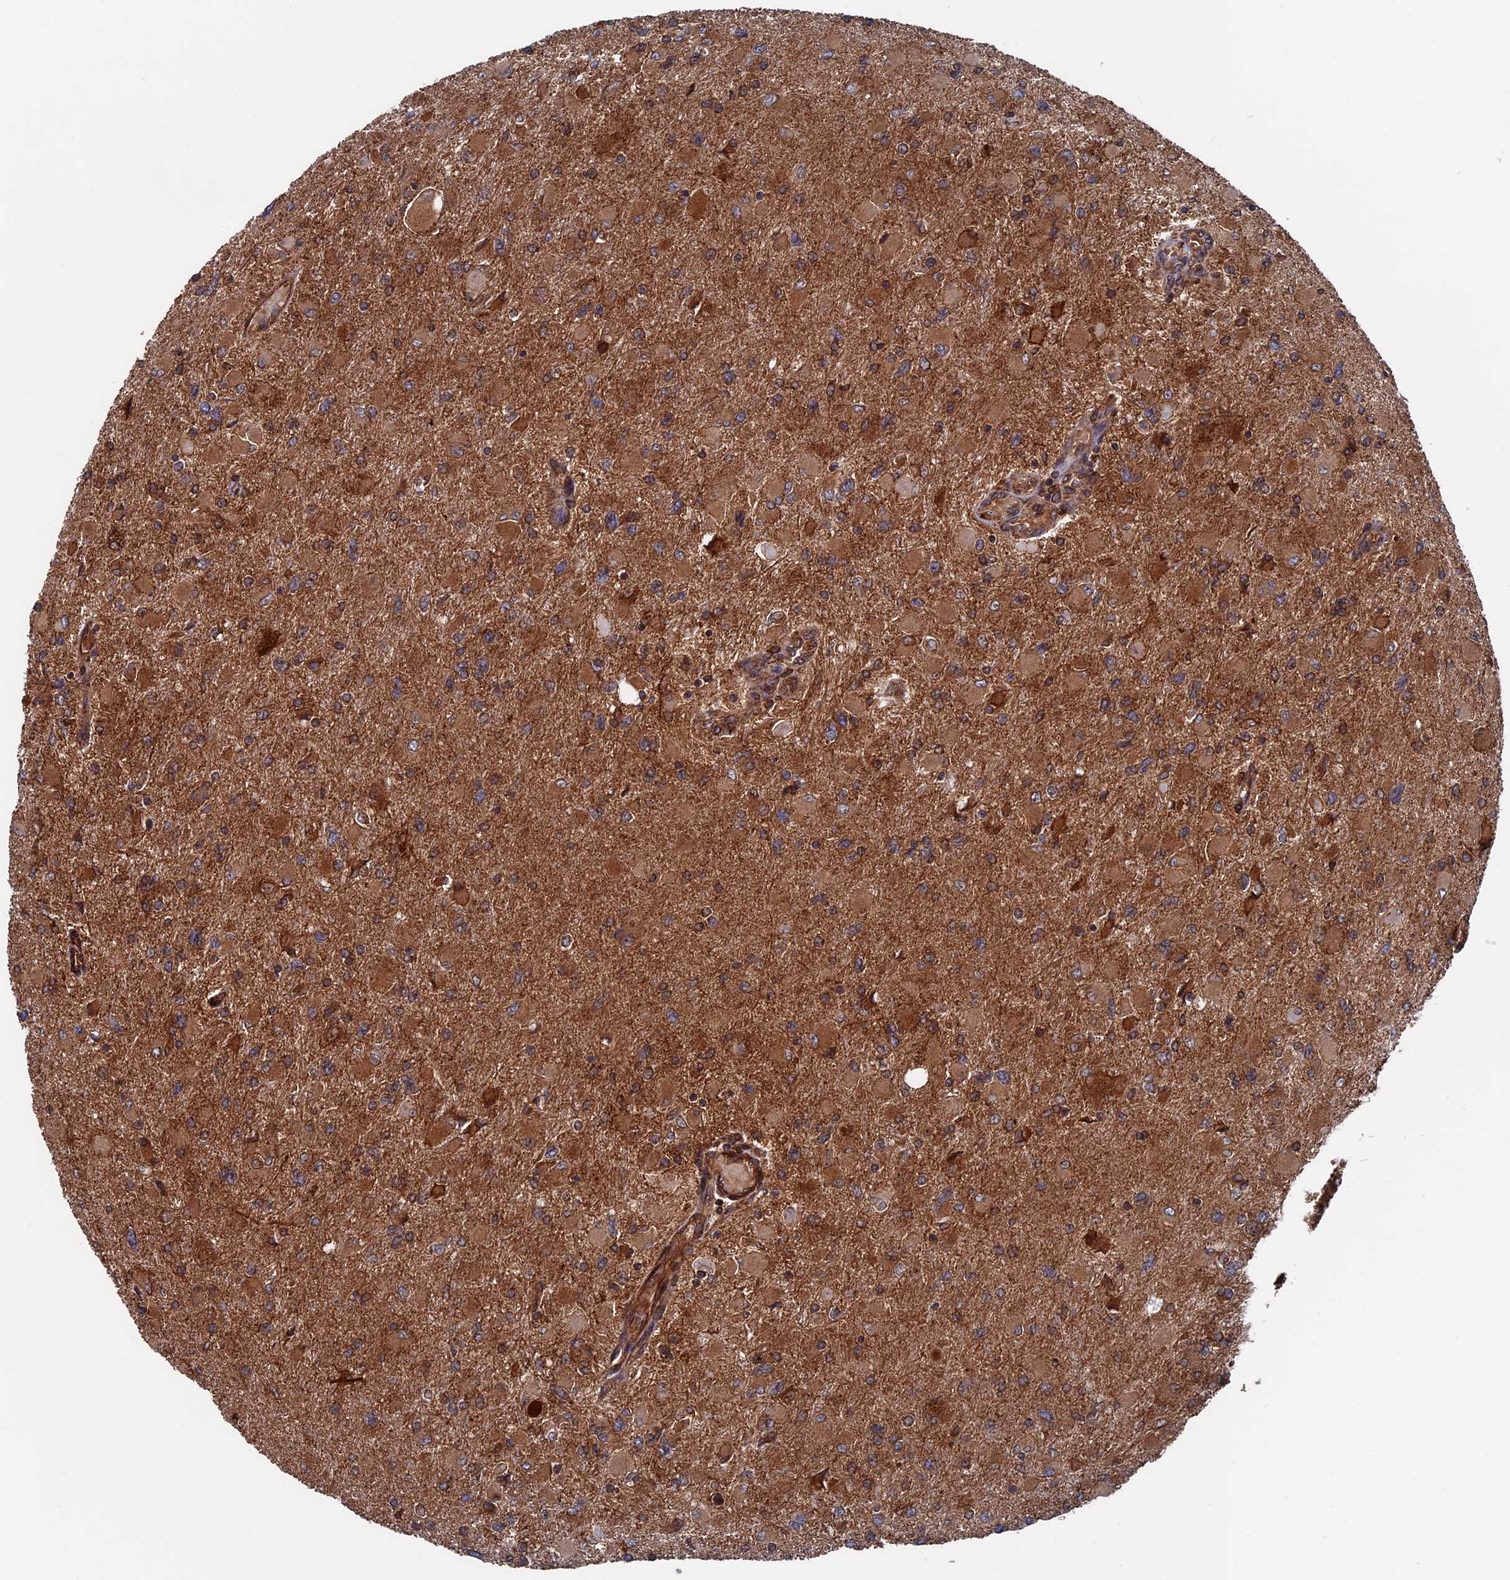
{"staining": {"intensity": "strong", "quantity": ">75%", "location": "cytoplasmic/membranous"}, "tissue": "glioma", "cell_type": "Tumor cells", "image_type": "cancer", "snomed": [{"axis": "morphology", "description": "Glioma, malignant, High grade"}, {"axis": "topography", "description": "Cerebral cortex"}], "caption": "Malignant high-grade glioma tissue displays strong cytoplasmic/membranous staining in approximately >75% of tumor cells Using DAB (brown) and hematoxylin (blue) stains, captured at high magnification using brightfield microscopy.", "gene": "RPUSD1", "patient": {"sex": "female", "age": 36}}